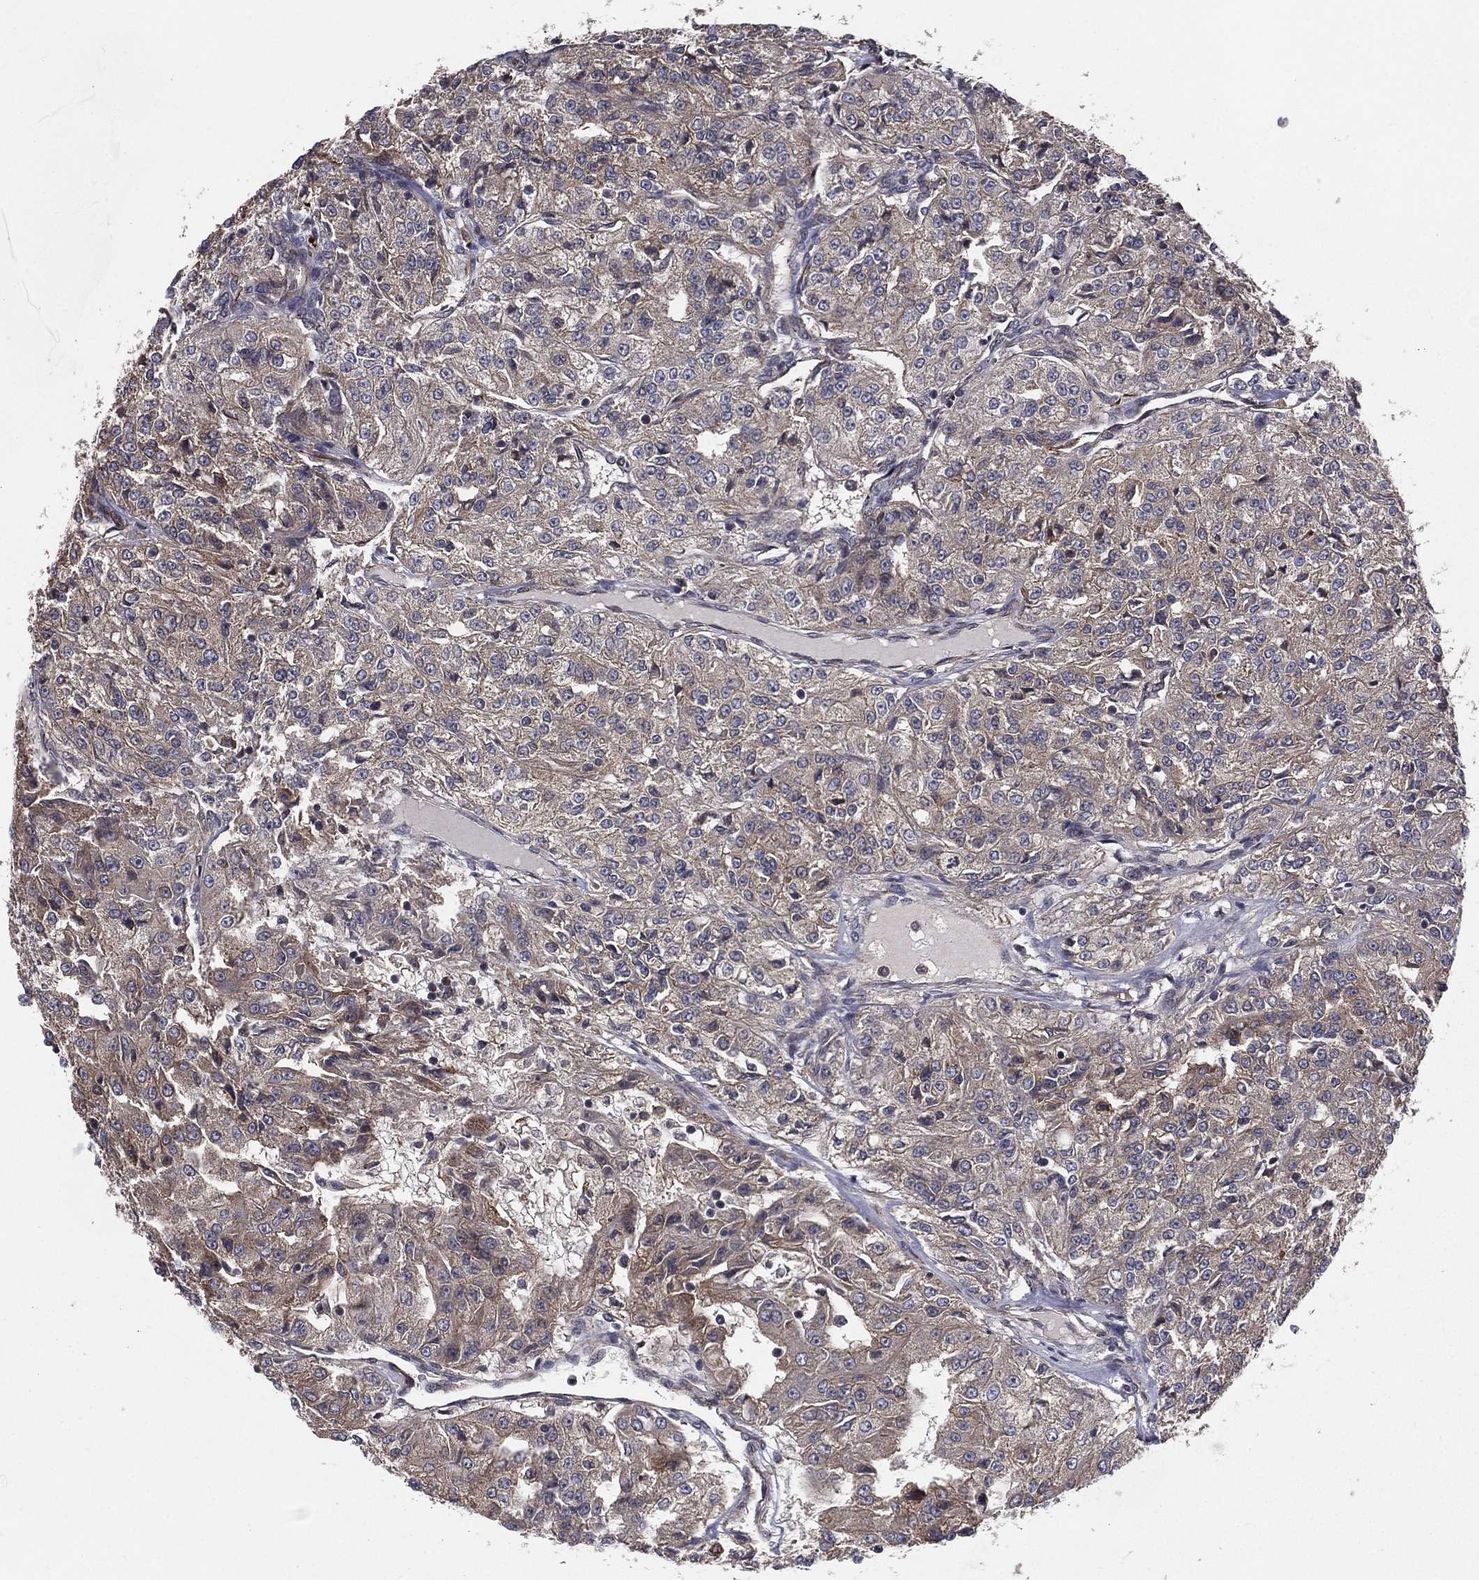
{"staining": {"intensity": "weak", "quantity": "<25%", "location": "cytoplasmic/membranous"}, "tissue": "renal cancer", "cell_type": "Tumor cells", "image_type": "cancer", "snomed": [{"axis": "morphology", "description": "Adenocarcinoma, NOS"}, {"axis": "topography", "description": "Kidney"}], "caption": "High magnification brightfield microscopy of renal cancer (adenocarcinoma) stained with DAB (3,3'-diaminobenzidine) (brown) and counterstained with hematoxylin (blue): tumor cells show no significant staining.", "gene": "CERT1", "patient": {"sex": "female", "age": 63}}